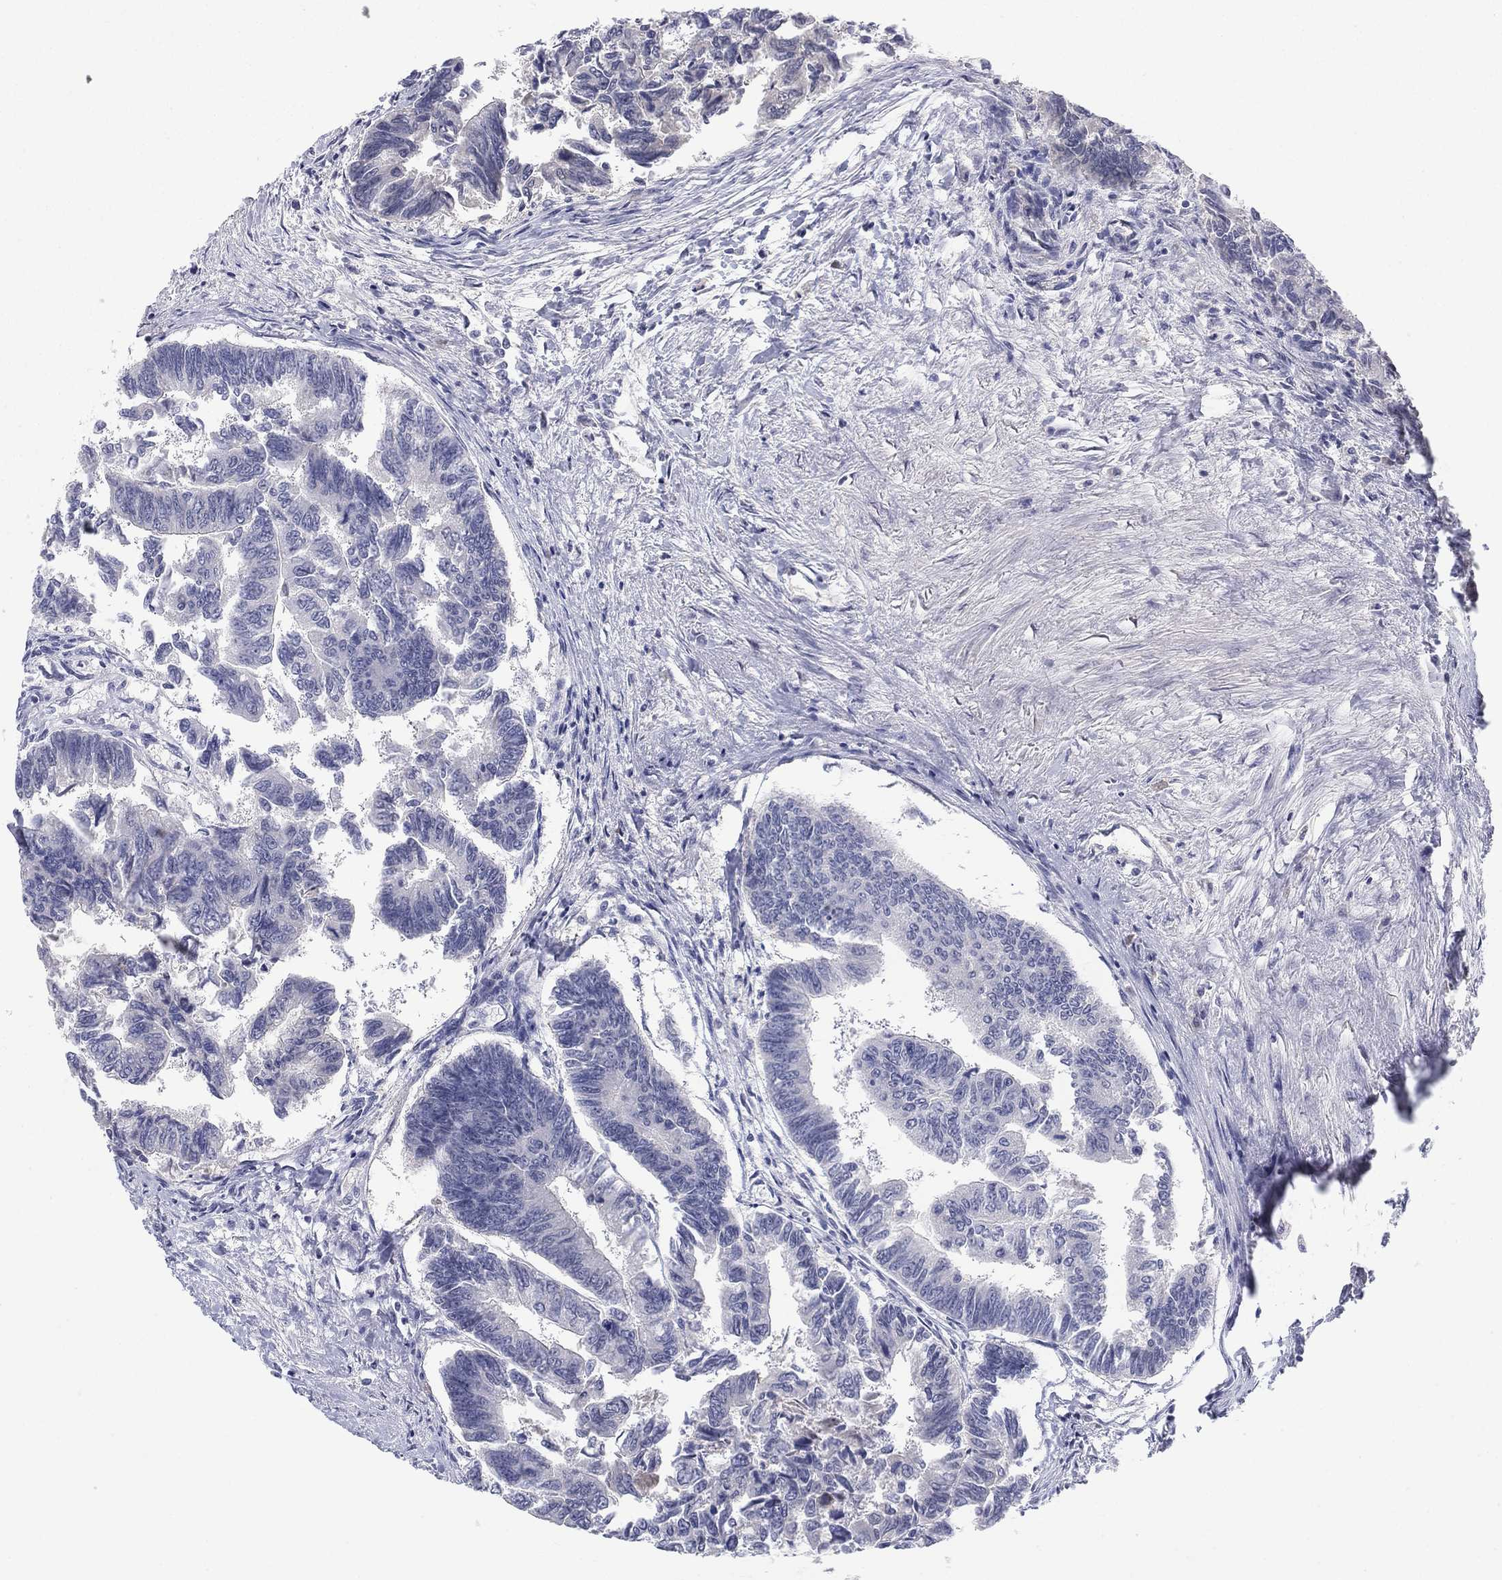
{"staining": {"intensity": "negative", "quantity": "none", "location": "none"}, "tissue": "colorectal cancer", "cell_type": "Tumor cells", "image_type": "cancer", "snomed": [{"axis": "morphology", "description": "Adenocarcinoma, NOS"}, {"axis": "topography", "description": "Colon"}], "caption": "Tumor cells are negative for protein expression in human colorectal cancer (adenocarcinoma).", "gene": "AMN1", "patient": {"sex": "female", "age": 65}}